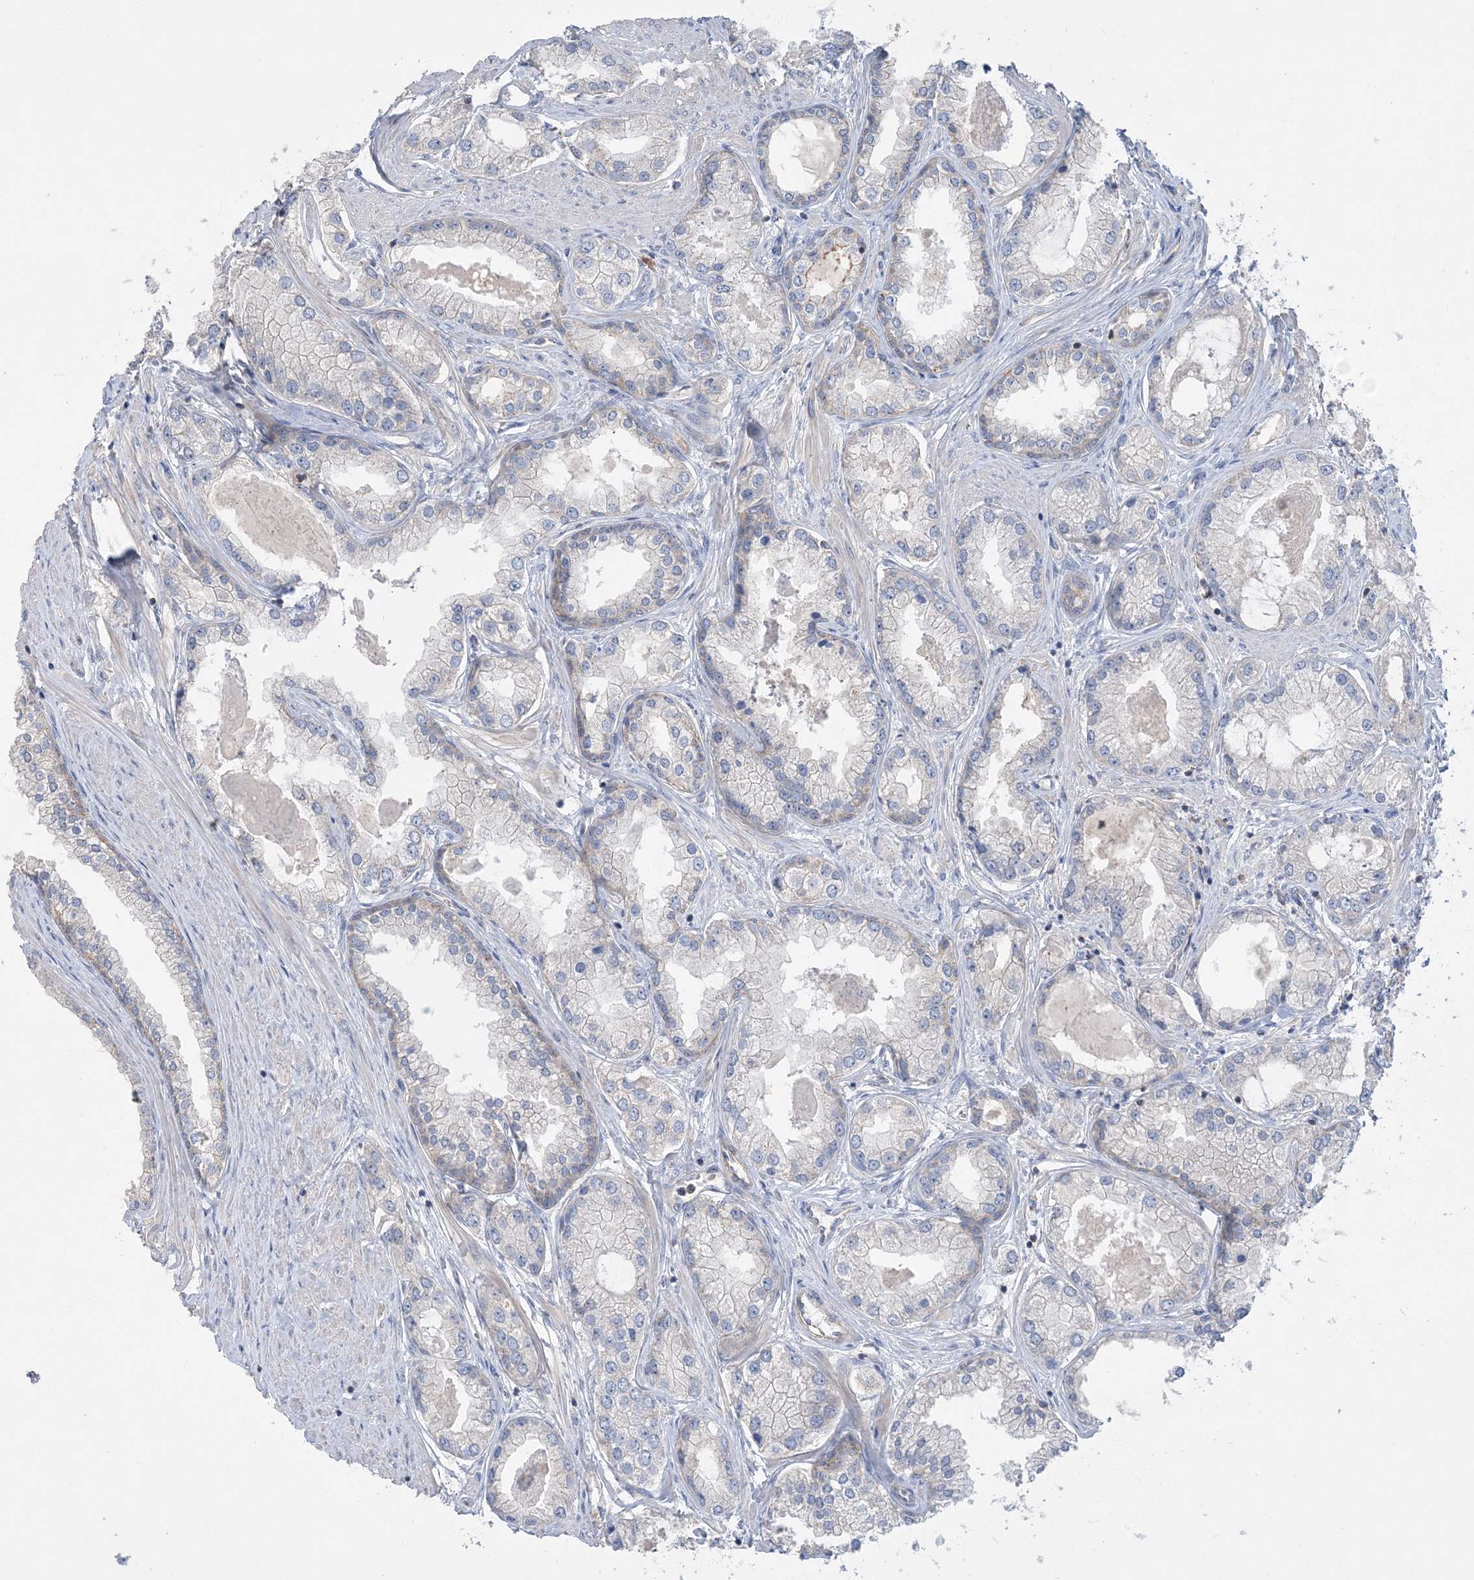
{"staining": {"intensity": "negative", "quantity": "none", "location": "none"}, "tissue": "prostate cancer", "cell_type": "Tumor cells", "image_type": "cancer", "snomed": [{"axis": "morphology", "description": "Adenocarcinoma, Low grade"}, {"axis": "topography", "description": "Prostate"}], "caption": "Tumor cells are negative for brown protein staining in prostate cancer (adenocarcinoma (low-grade)).", "gene": "PIGC", "patient": {"sex": "male", "age": 62}}